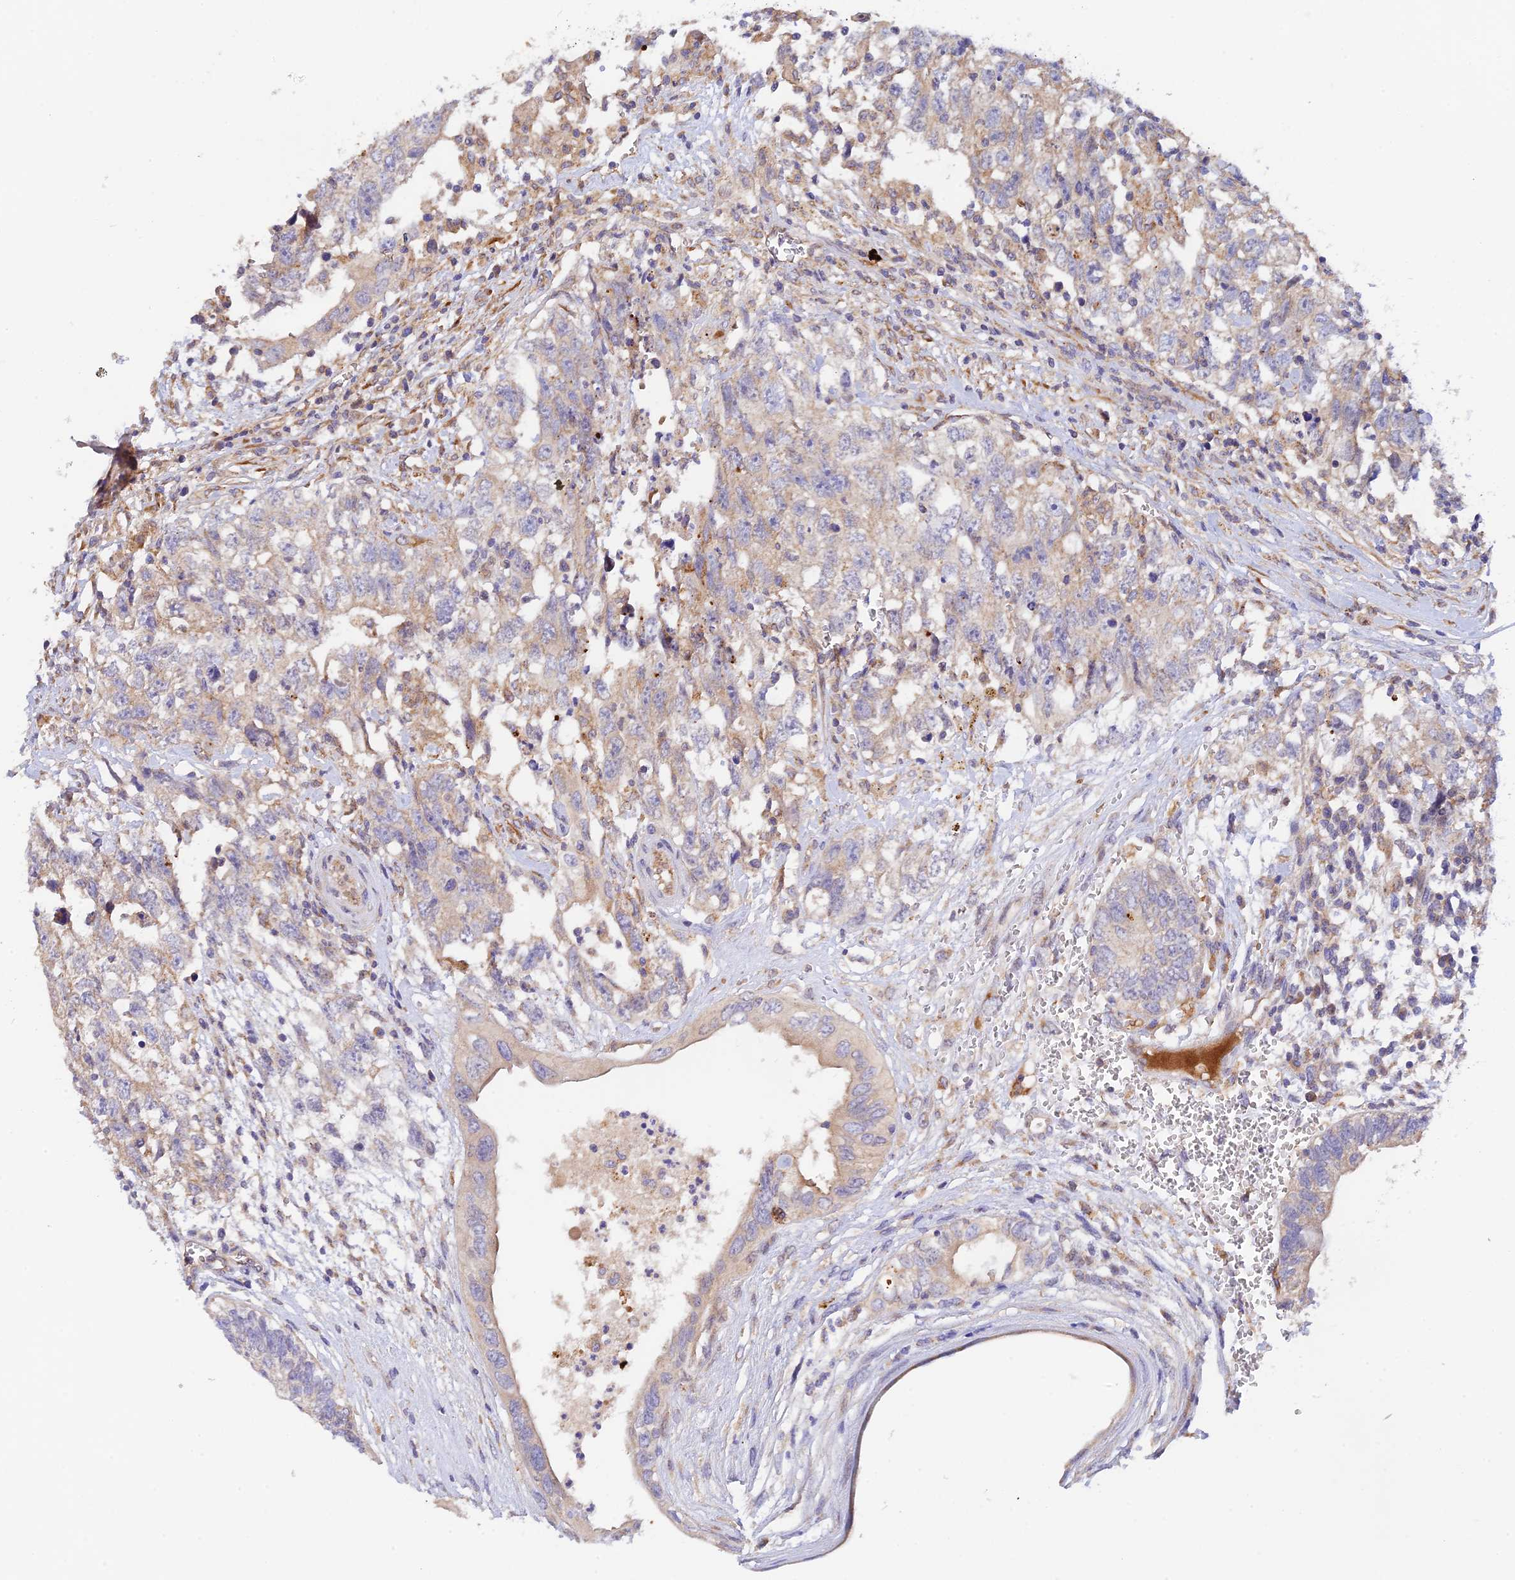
{"staining": {"intensity": "weak", "quantity": "<25%", "location": "cytoplasmic/membranous"}, "tissue": "testis cancer", "cell_type": "Tumor cells", "image_type": "cancer", "snomed": [{"axis": "morphology", "description": "Seminoma, NOS"}, {"axis": "morphology", "description": "Carcinoma, Embryonal, NOS"}, {"axis": "topography", "description": "Testis"}], "caption": "Protein analysis of testis cancer (seminoma) demonstrates no significant staining in tumor cells.", "gene": "RANBP6", "patient": {"sex": "male", "age": 29}}